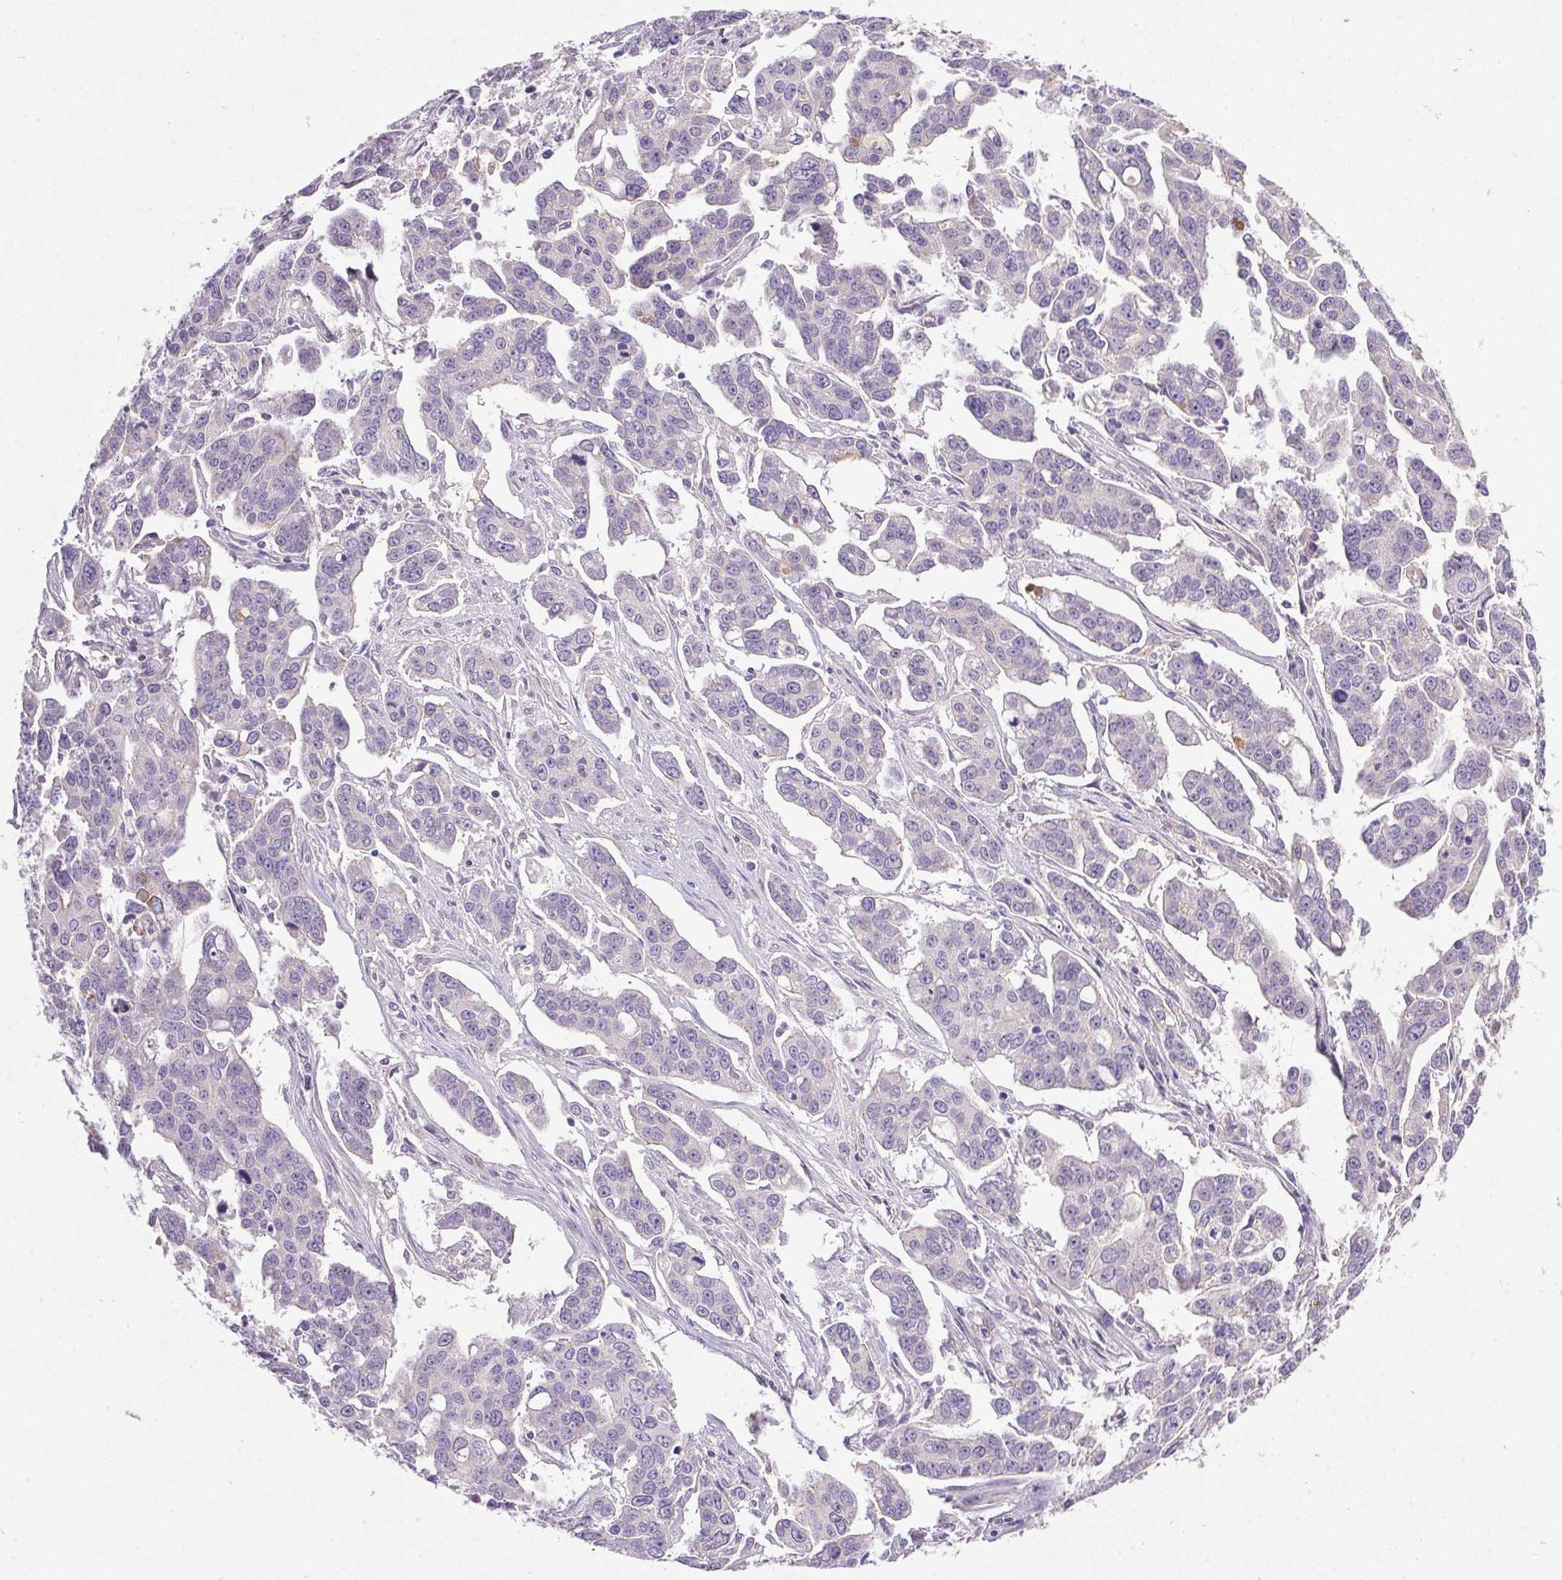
{"staining": {"intensity": "negative", "quantity": "none", "location": "none"}, "tissue": "ovarian cancer", "cell_type": "Tumor cells", "image_type": "cancer", "snomed": [{"axis": "morphology", "description": "Carcinoma, endometroid"}, {"axis": "topography", "description": "Ovary"}], "caption": "Ovarian endometroid carcinoma was stained to show a protein in brown. There is no significant positivity in tumor cells.", "gene": "APOC4", "patient": {"sex": "female", "age": 78}}